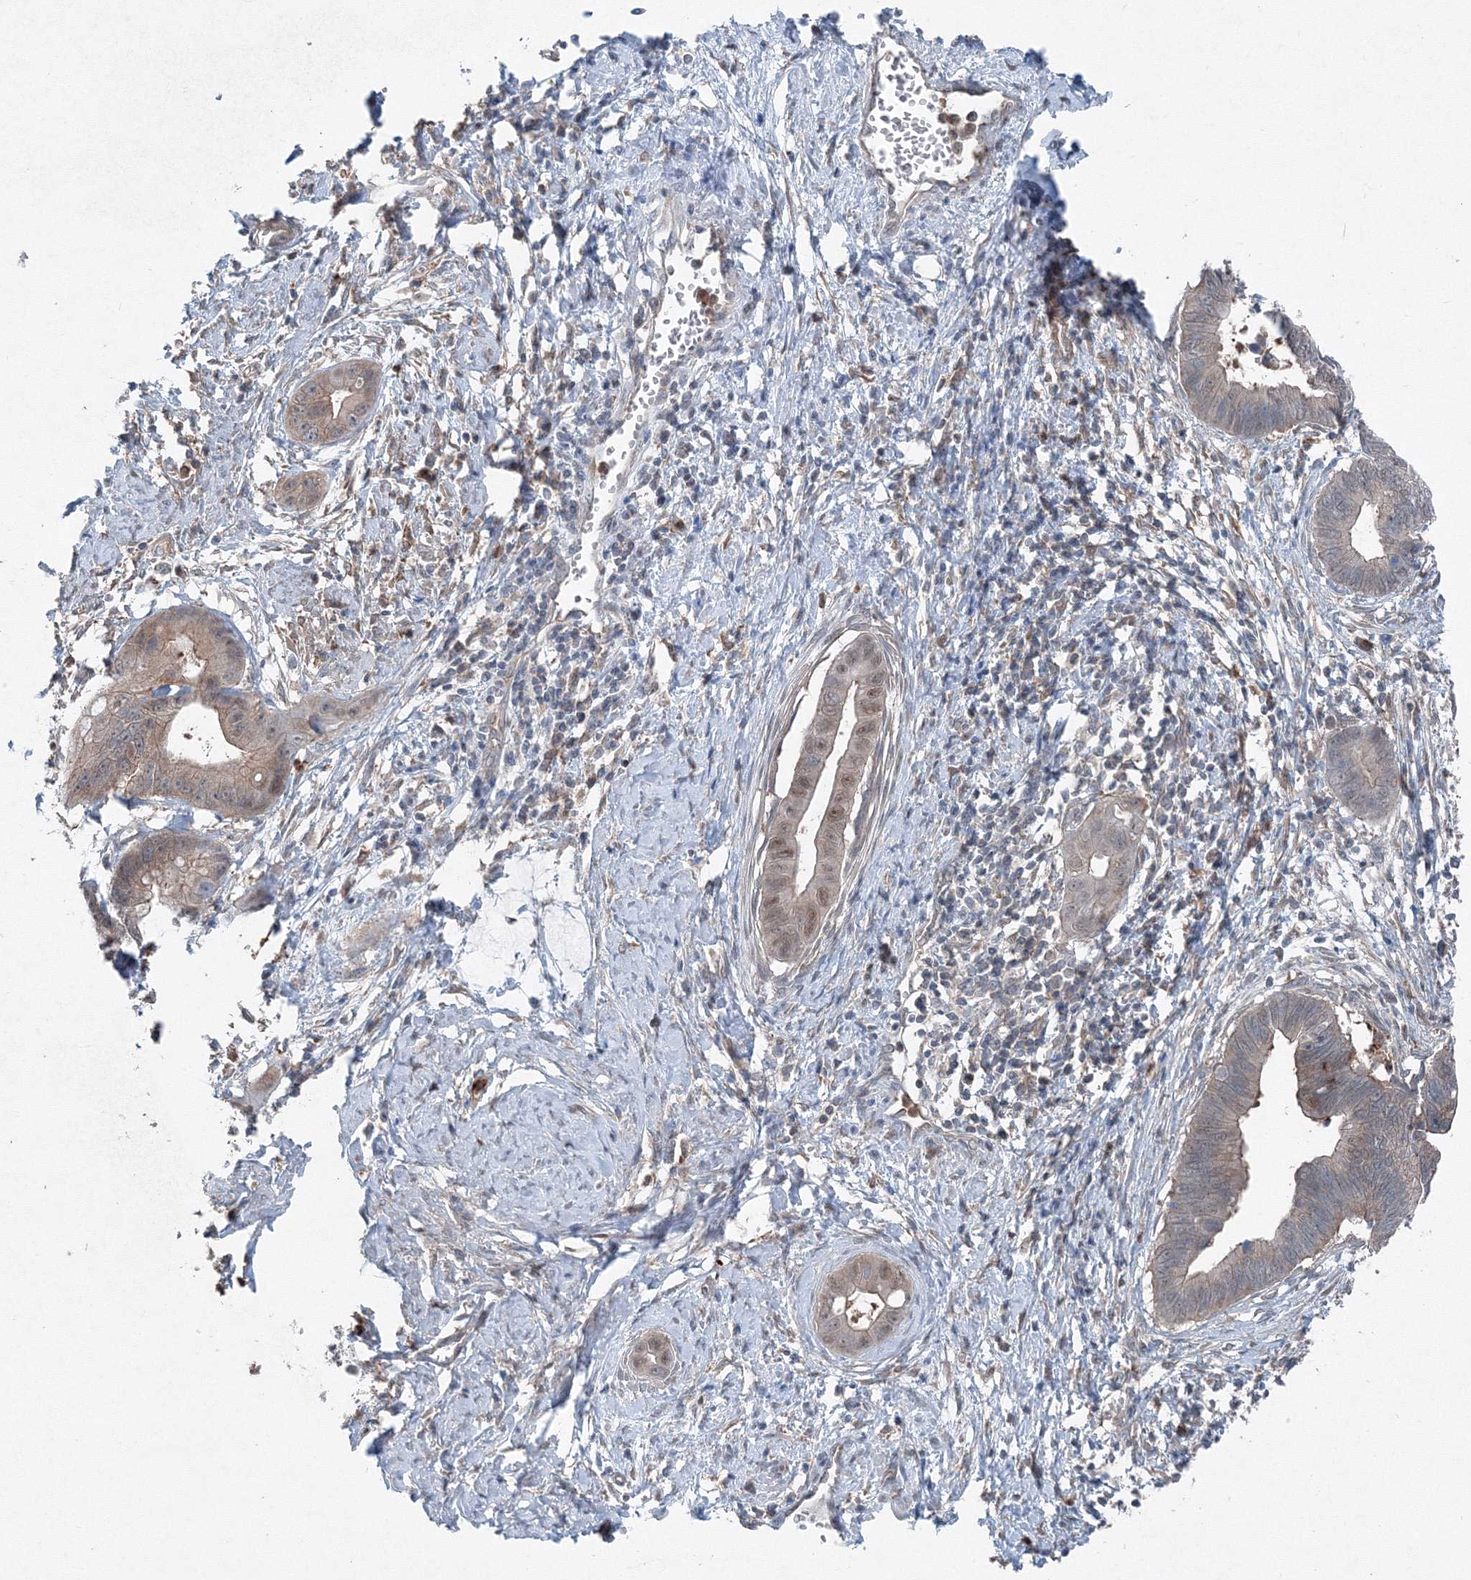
{"staining": {"intensity": "weak", "quantity": "25%-75%", "location": "cytoplasmic/membranous,nuclear"}, "tissue": "cervical cancer", "cell_type": "Tumor cells", "image_type": "cancer", "snomed": [{"axis": "morphology", "description": "Adenocarcinoma, NOS"}, {"axis": "topography", "description": "Cervix"}], "caption": "Protein staining displays weak cytoplasmic/membranous and nuclear staining in approximately 25%-75% of tumor cells in adenocarcinoma (cervical). (Brightfield microscopy of DAB IHC at high magnification).", "gene": "TPRKB", "patient": {"sex": "female", "age": 44}}